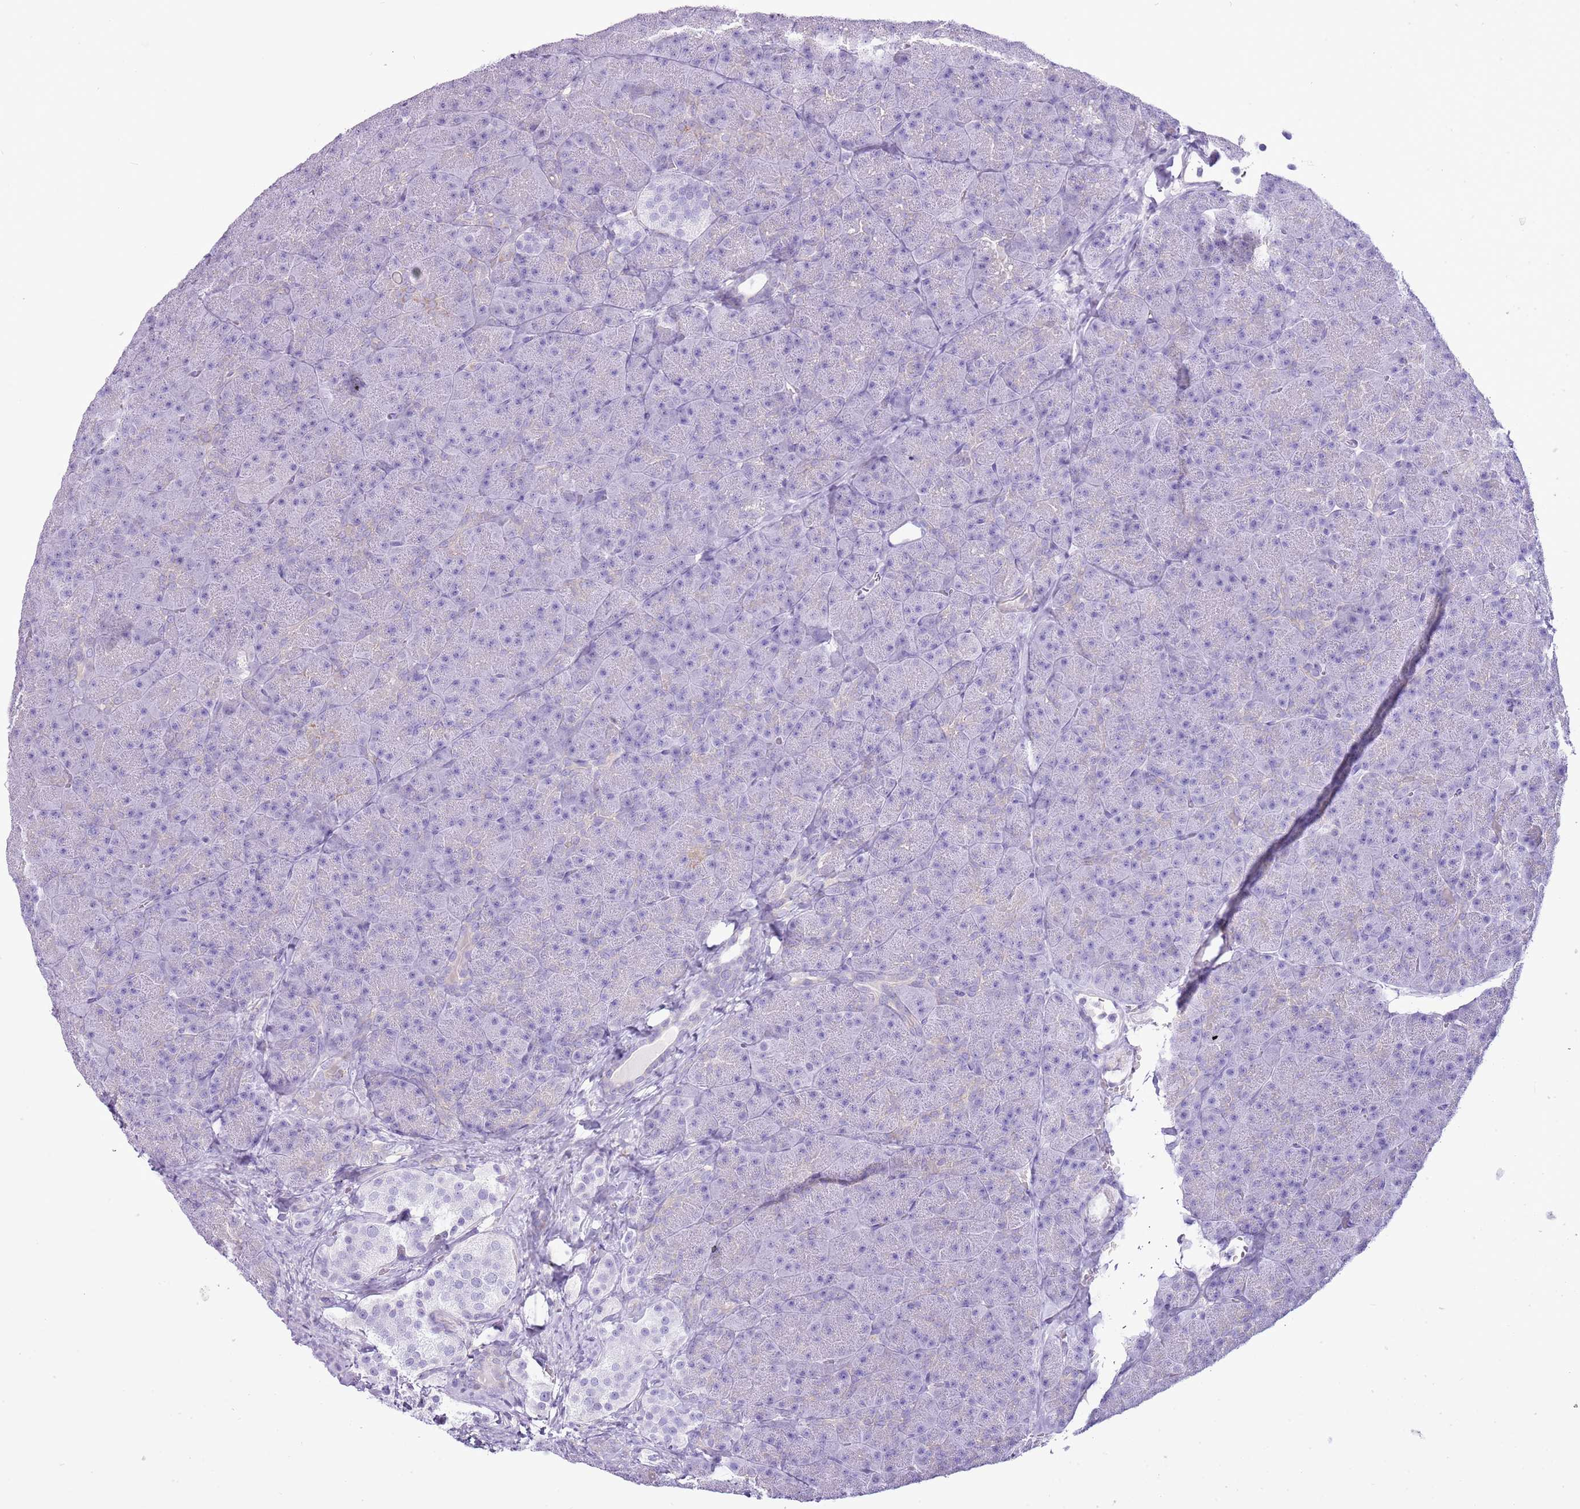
{"staining": {"intensity": "negative", "quantity": "none", "location": "none"}, "tissue": "pancreas", "cell_type": "Exocrine glandular cells", "image_type": "normal", "snomed": [{"axis": "morphology", "description": "Normal tissue, NOS"}, {"axis": "topography", "description": "Pancreas"}], "caption": "An immunohistochemistry (IHC) micrograph of unremarkable pancreas is shown. There is no staining in exocrine glandular cells of pancreas.", "gene": "SLC23A1", "patient": {"sex": "male", "age": 36}}